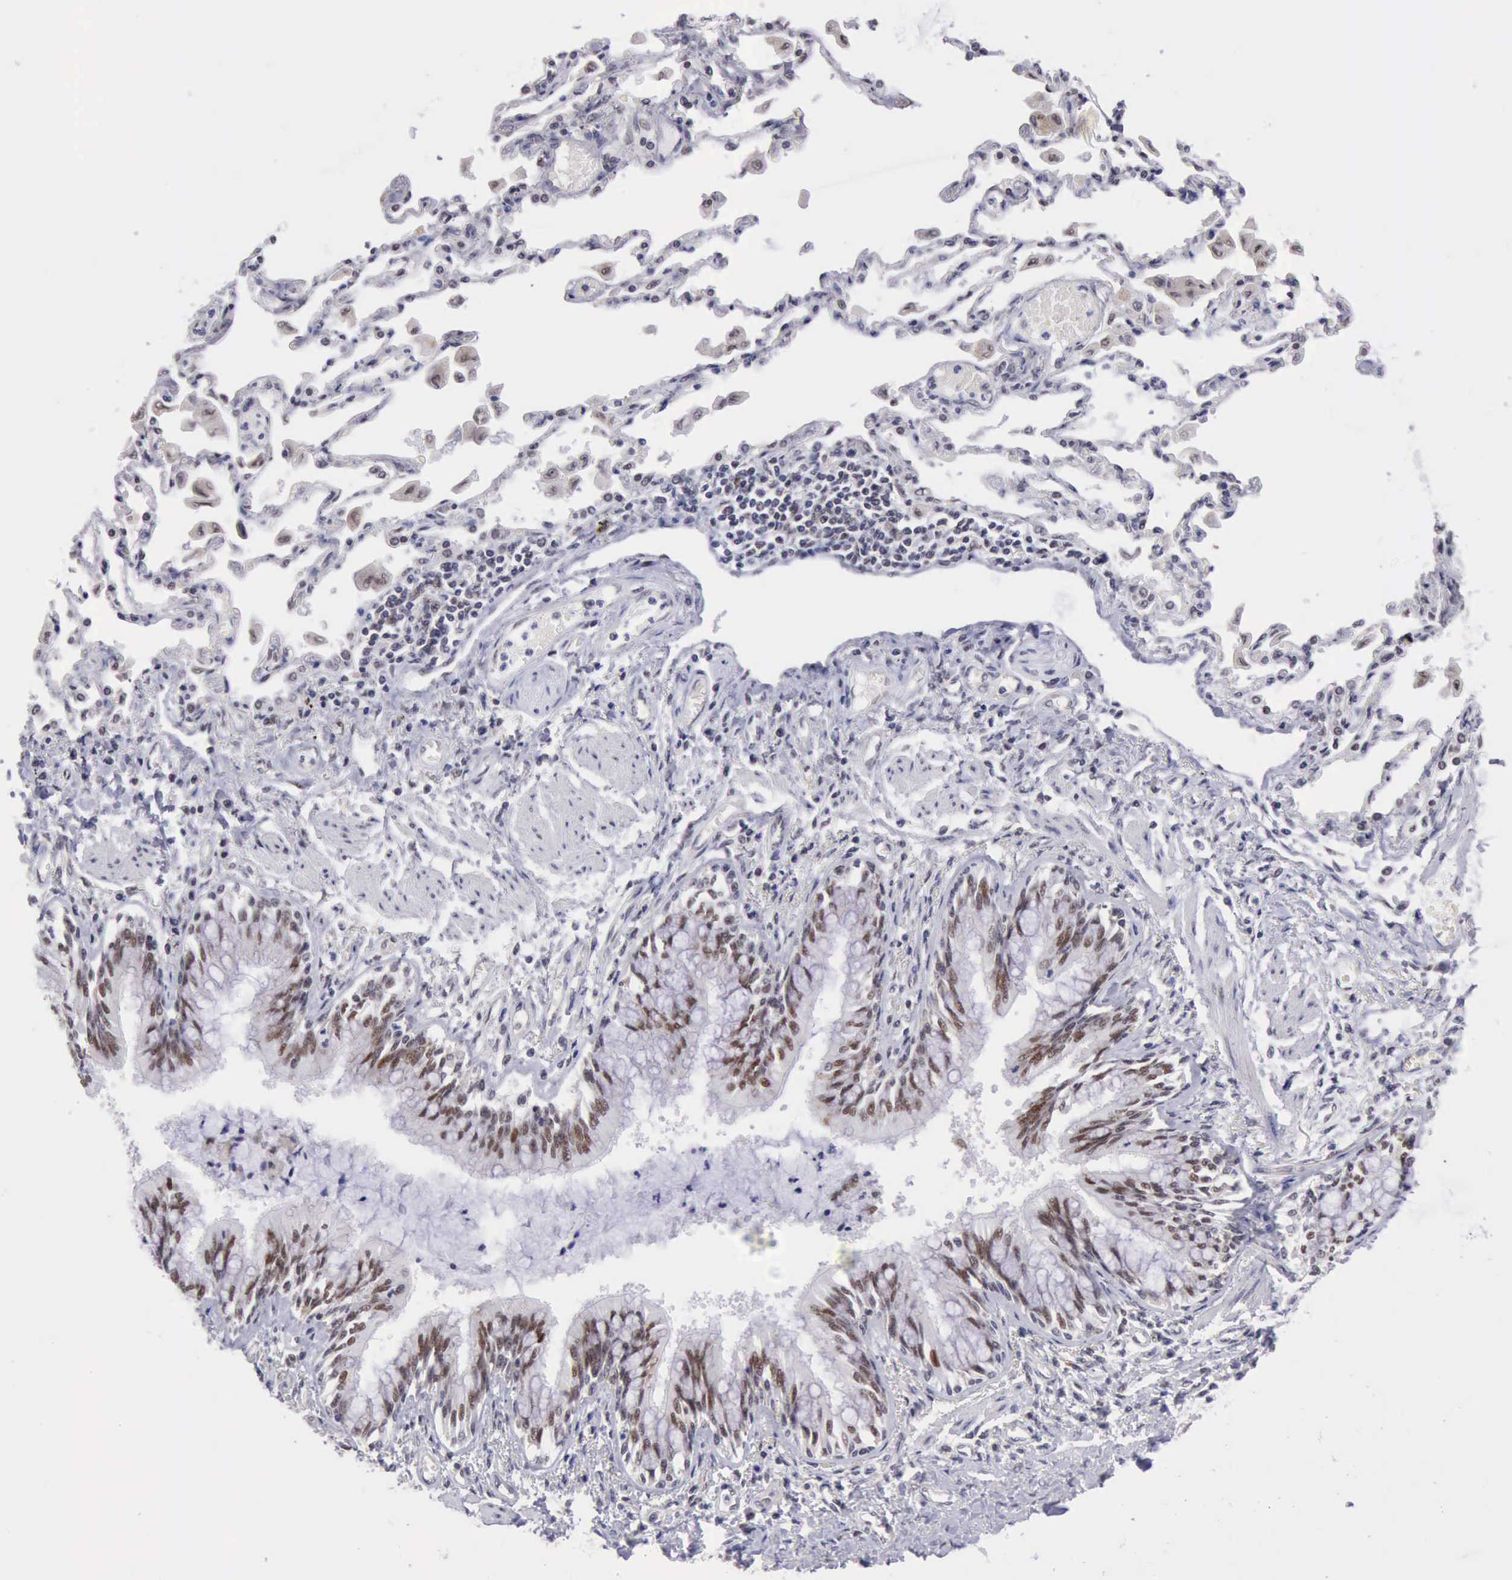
{"staining": {"intensity": "moderate", "quantity": ">75%", "location": "nuclear"}, "tissue": "adipose tissue", "cell_type": "Adipocytes", "image_type": "normal", "snomed": [{"axis": "morphology", "description": "Normal tissue, NOS"}, {"axis": "morphology", "description": "Adenocarcinoma, NOS"}, {"axis": "topography", "description": "Cartilage tissue"}, {"axis": "topography", "description": "Lung"}], "caption": "The immunohistochemical stain labels moderate nuclear expression in adipocytes of unremarkable adipose tissue.", "gene": "ERCC4", "patient": {"sex": "female", "age": 67}}